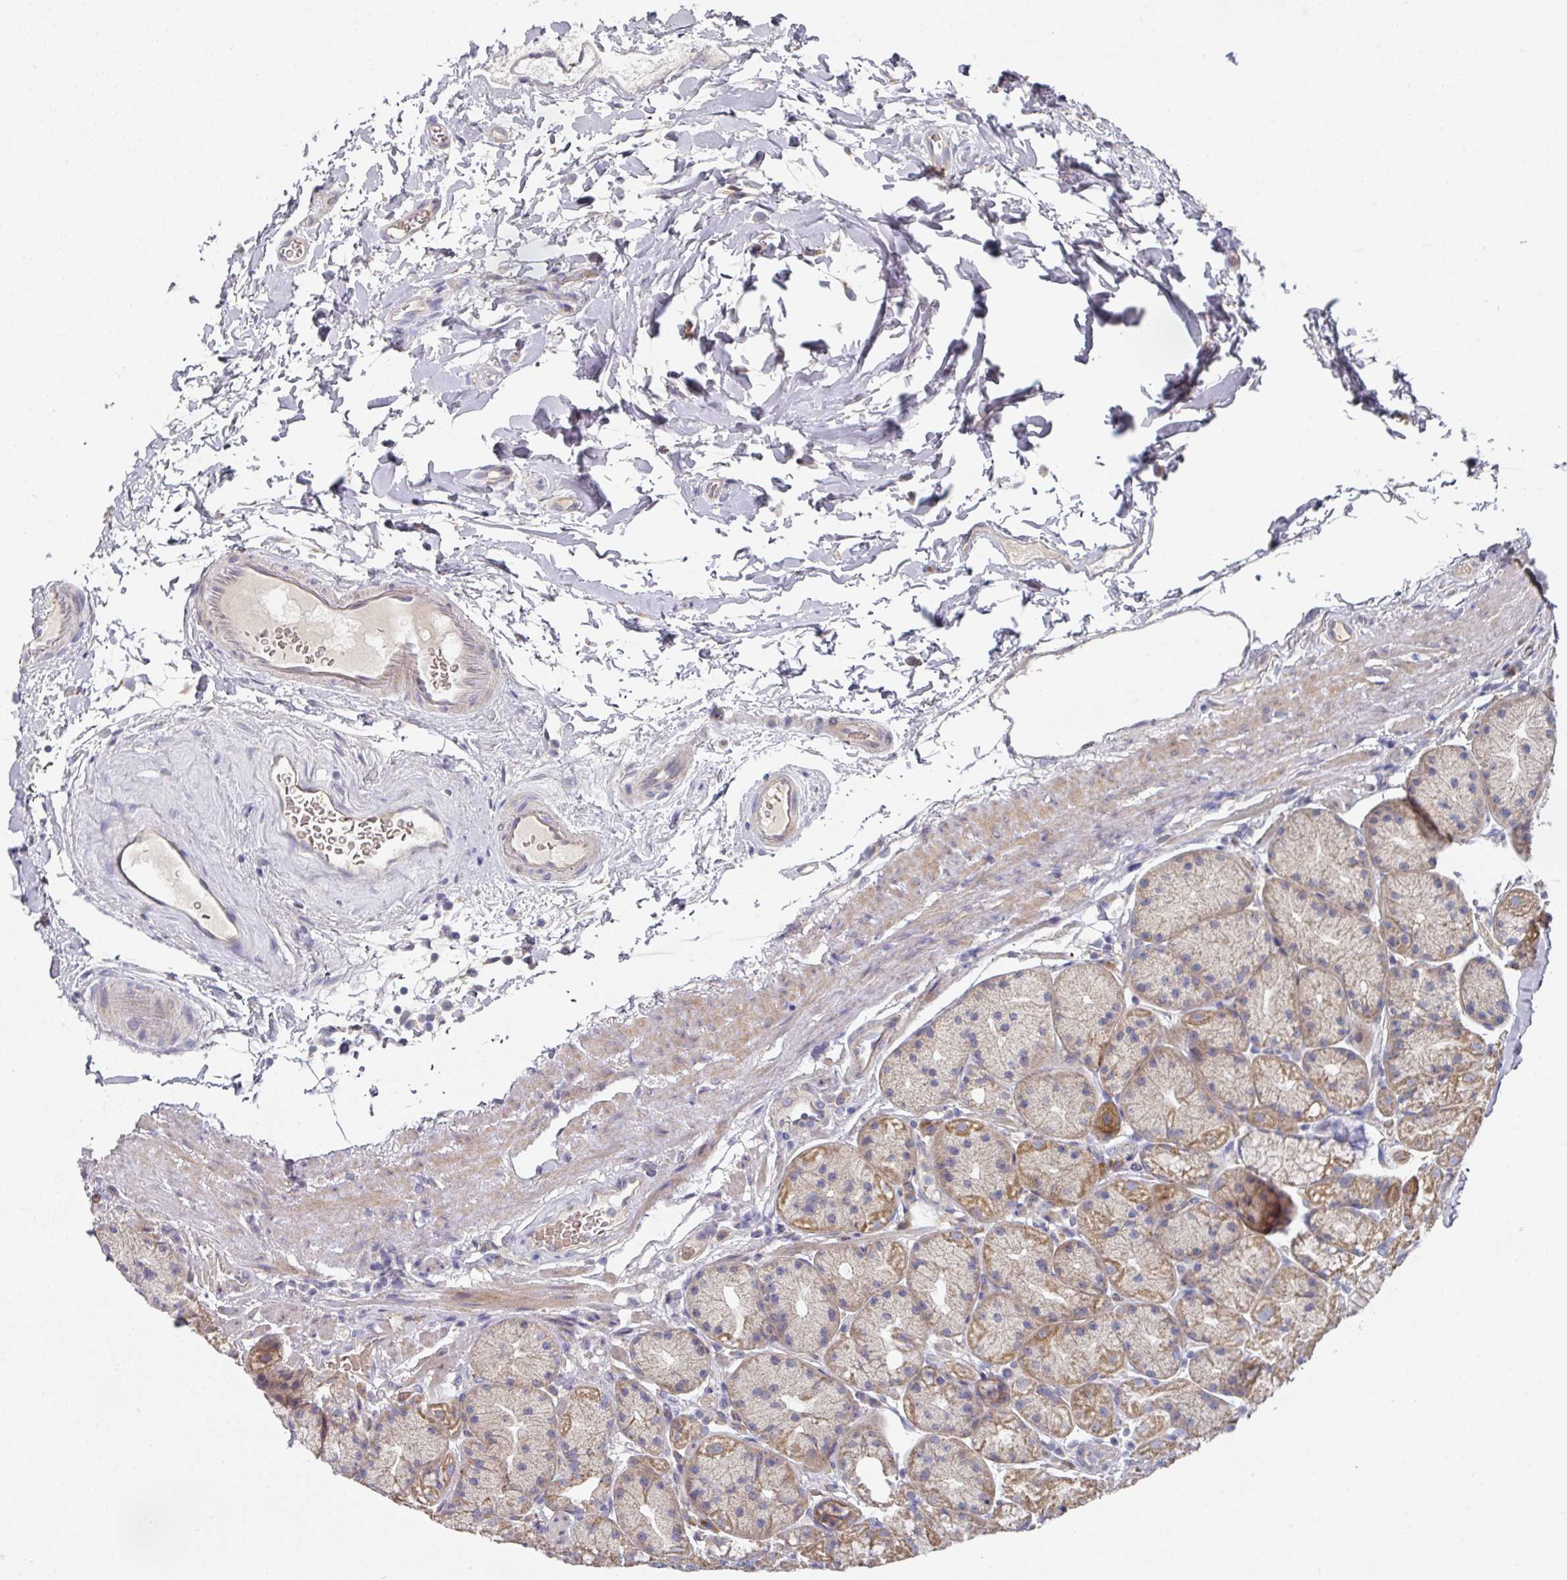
{"staining": {"intensity": "moderate", "quantity": "25%-75%", "location": "cytoplasmic/membranous"}, "tissue": "stomach", "cell_type": "Glandular cells", "image_type": "normal", "snomed": [{"axis": "morphology", "description": "Normal tissue, NOS"}, {"axis": "topography", "description": "Stomach, lower"}], "caption": "An IHC image of normal tissue is shown. Protein staining in brown highlights moderate cytoplasmic/membranous positivity in stomach within glandular cells.", "gene": "PYROXD2", "patient": {"sex": "male", "age": 67}}